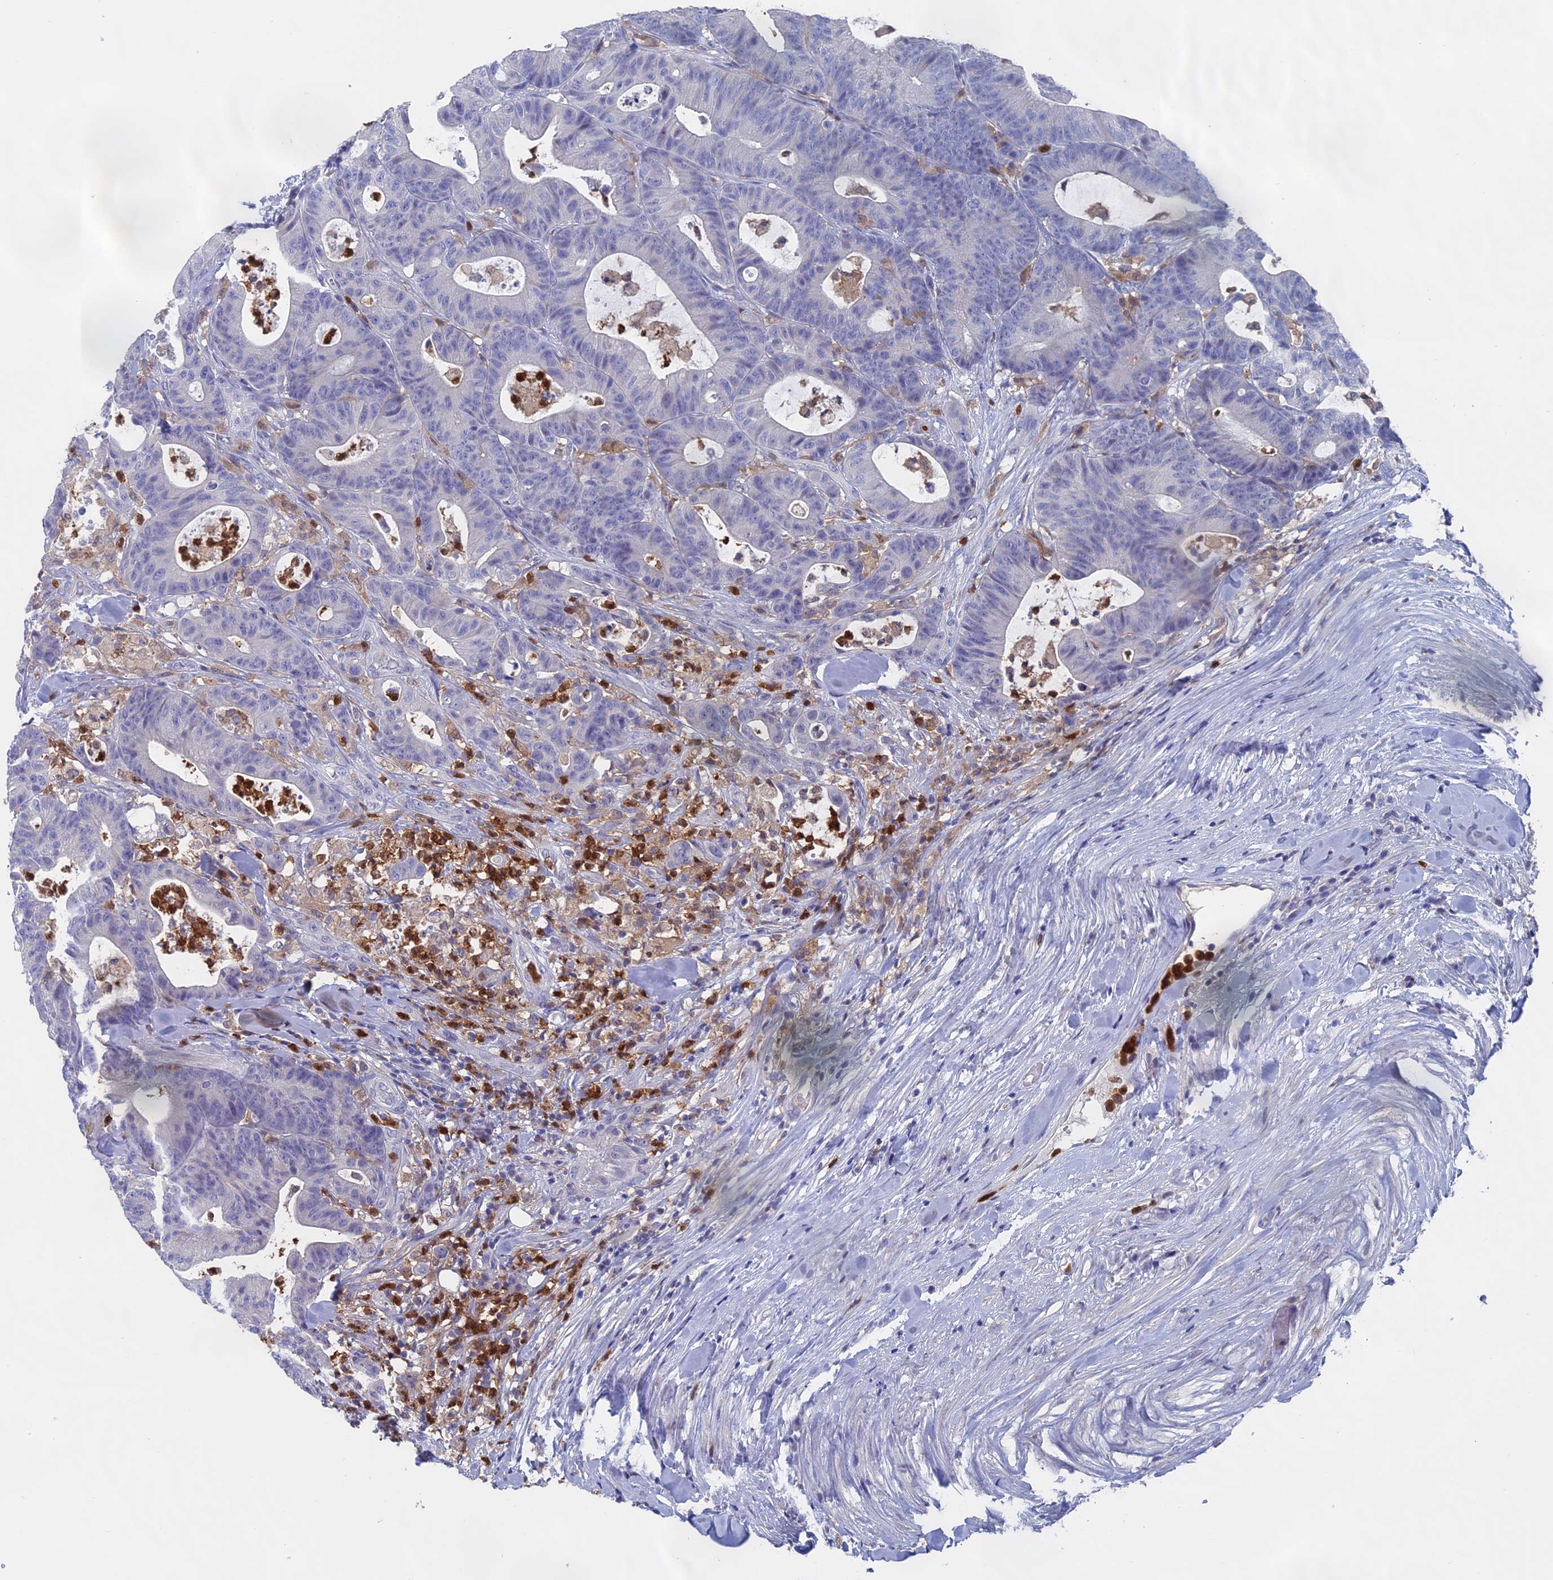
{"staining": {"intensity": "negative", "quantity": "none", "location": "none"}, "tissue": "colorectal cancer", "cell_type": "Tumor cells", "image_type": "cancer", "snomed": [{"axis": "morphology", "description": "Adenocarcinoma, NOS"}, {"axis": "topography", "description": "Colon"}], "caption": "Tumor cells show no significant staining in colorectal adenocarcinoma. (IHC, brightfield microscopy, high magnification).", "gene": "NCF4", "patient": {"sex": "female", "age": 84}}